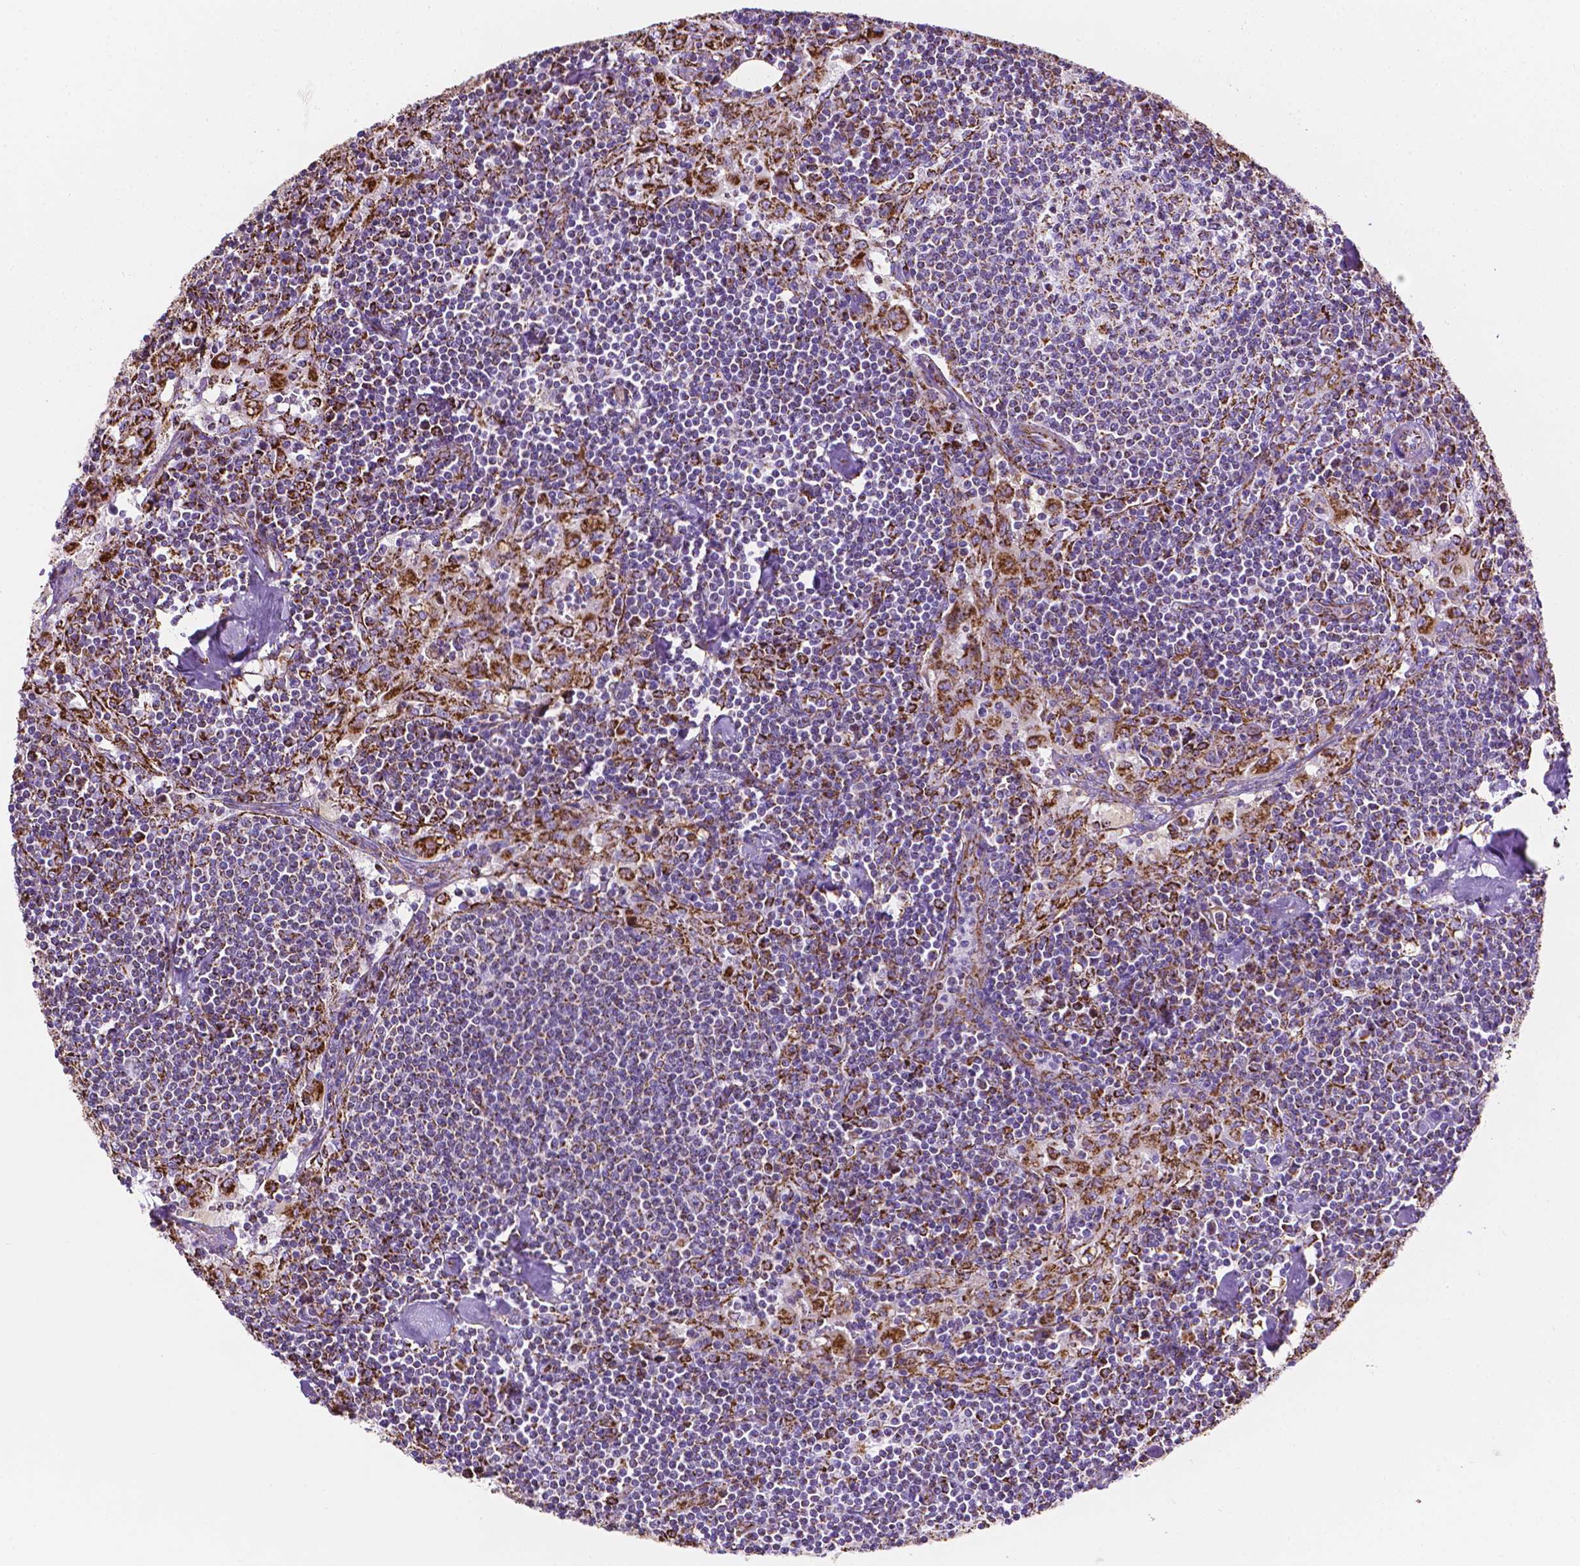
{"staining": {"intensity": "moderate", "quantity": "<25%", "location": "cytoplasmic/membranous"}, "tissue": "lymph node", "cell_type": "Germinal center cells", "image_type": "normal", "snomed": [{"axis": "morphology", "description": "Normal tissue, NOS"}, {"axis": "topography", "description": "Lymph node"}], "caption": "Immunohistochemical staining of benign human lymph node reveals moderate cytoplasmic/membranous protein positivity in approximately <25% of germinal center cells.", "gene": "RMDN3", "patient": {"sex": "male", "age": 55}}